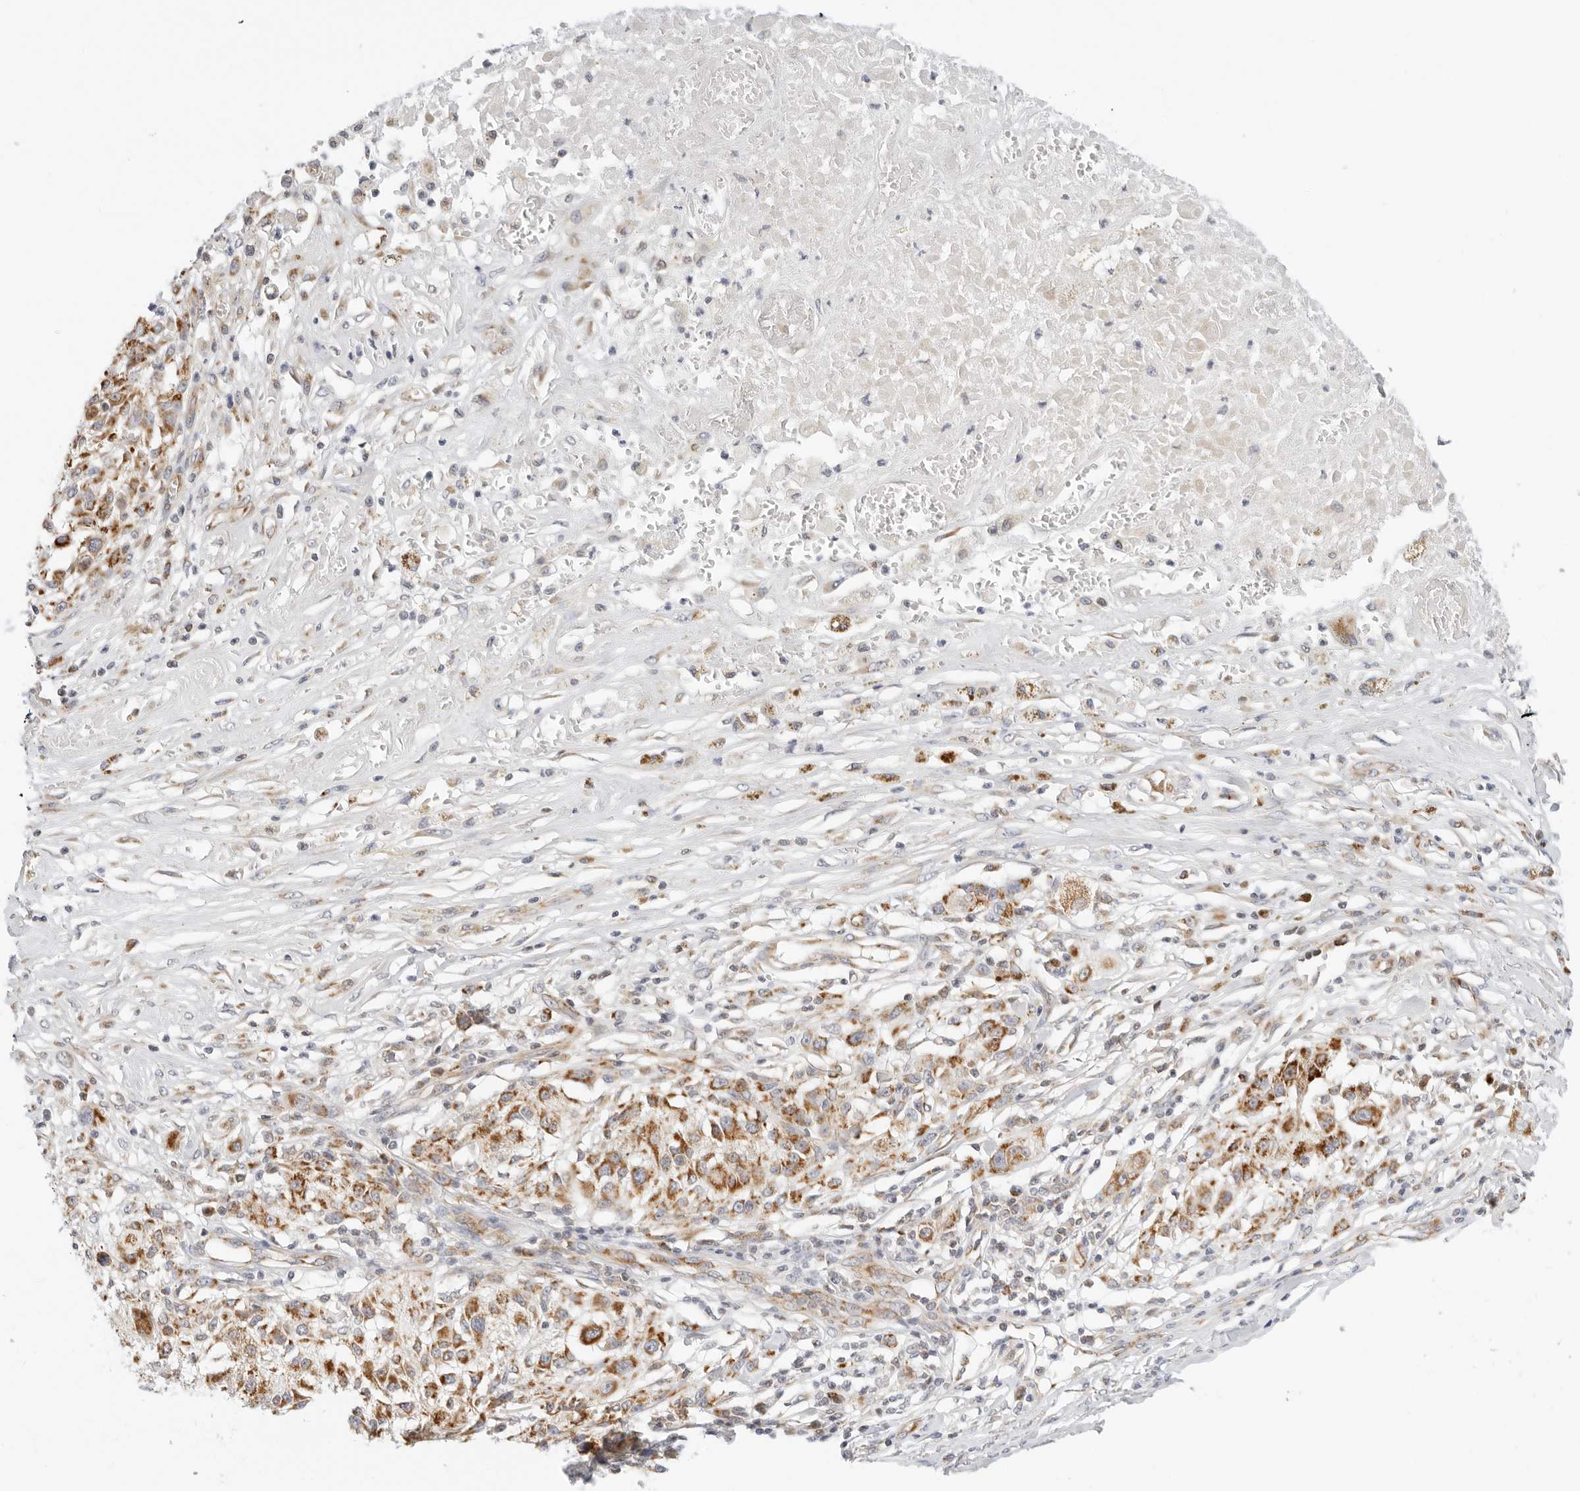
{"staining": {"intensity": "strong", "quantity": ">75%", "location": "cytoplasmic/membranous"}, "tissue": "melanoma", "cell_type": "Tumor cells", "image_type": "cancer", "snomed": [{"axis": "morphology", "description": "Necrosis, NOS"}, {"axis": "morphology", "description": "Malignant melanoma, NOS"}, {"axis": "topography", "description": "Skin"}], "caption": "Immunohistochemistry photomicrograph of human malignant melanoma stained for a protein (brown), which shows high levels of strong cytoplasmic/membranous expression in about >75% of tumor cells.", "gene": "RC3H1", "patient": {"sex": "female", "age": 87}}